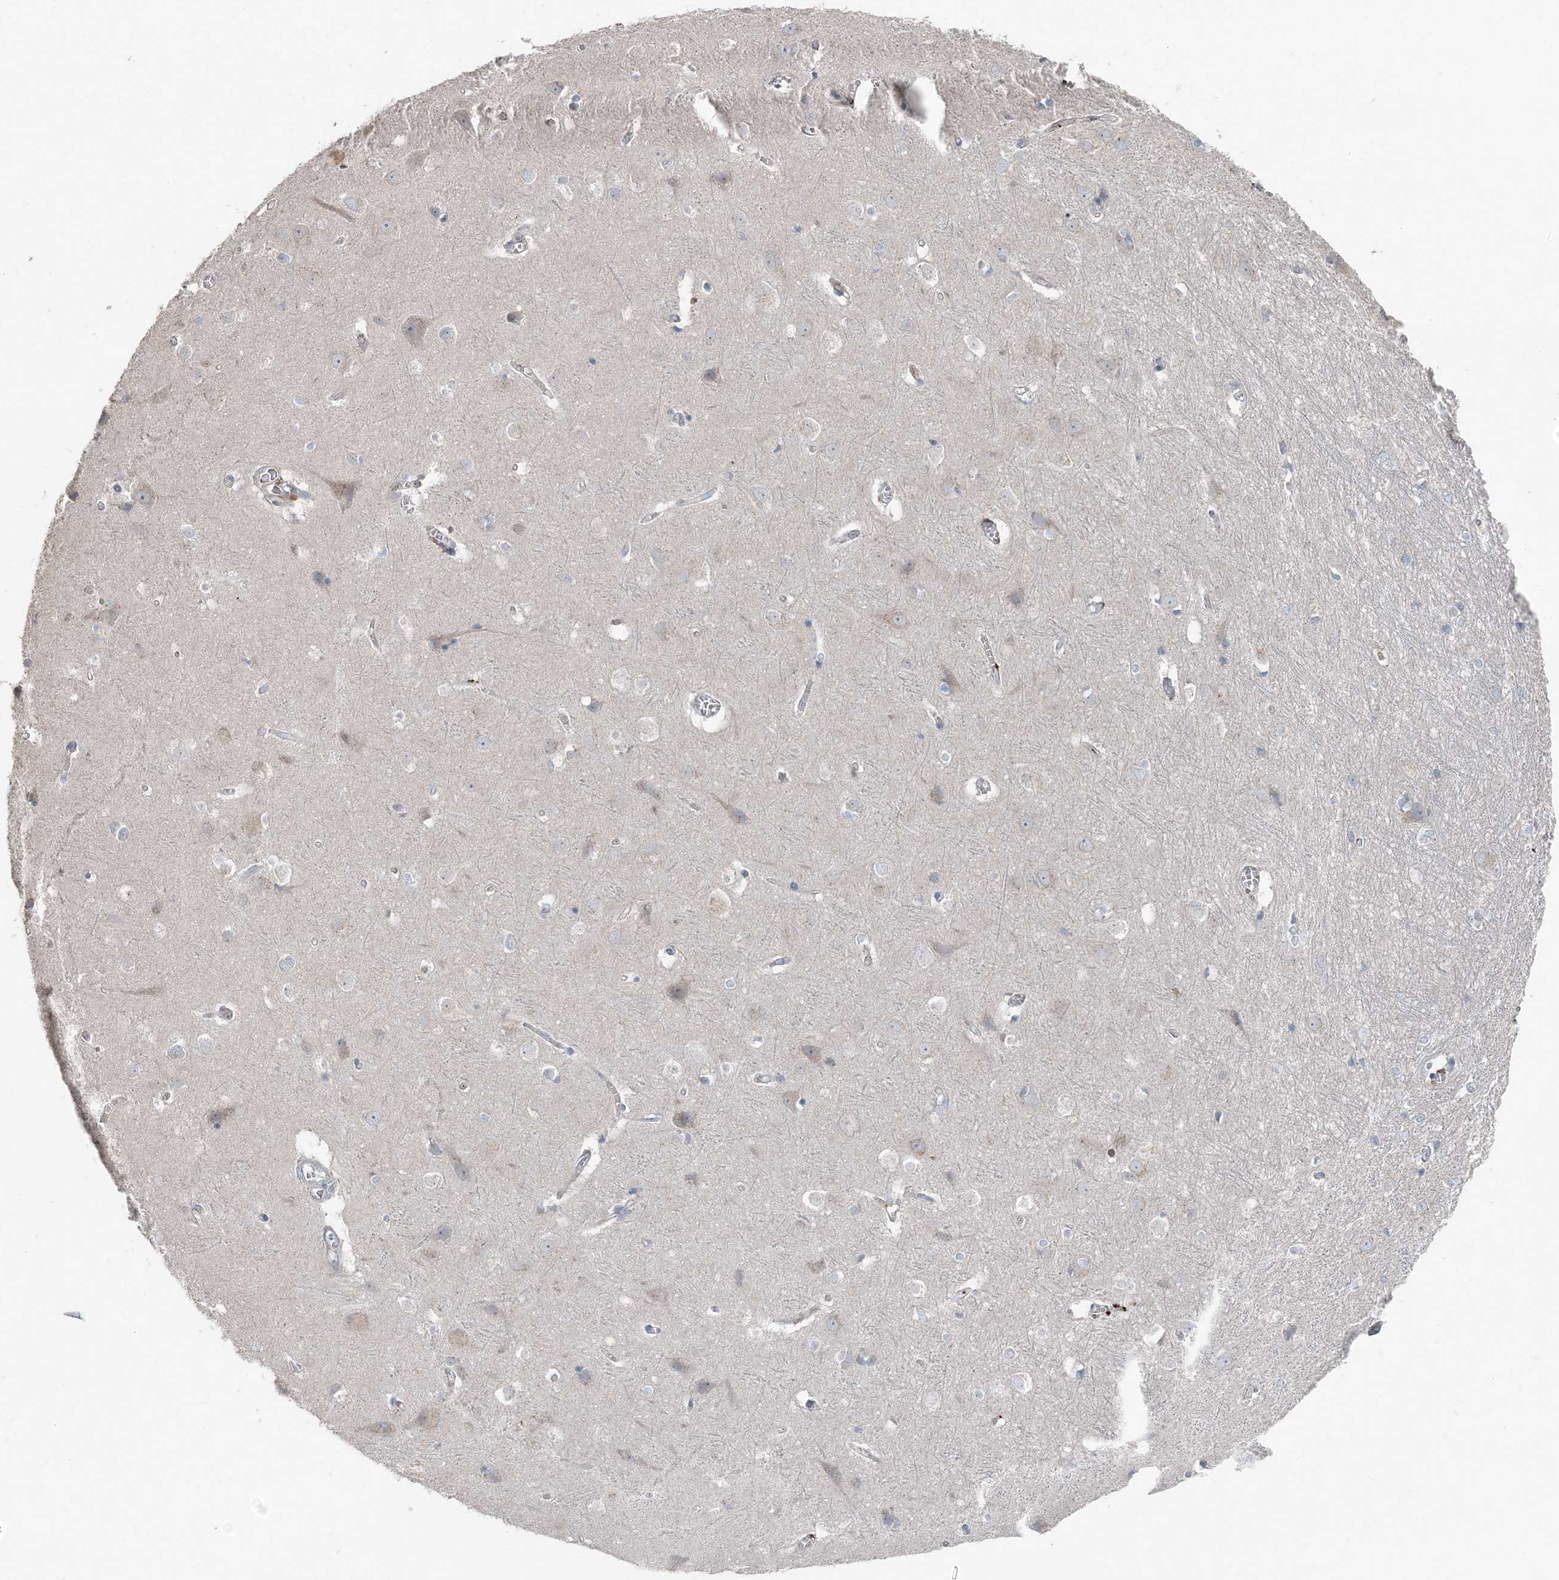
{"staining": {"intensity": "negative", "quantity": "none", "location": "none"}, "tissue": "cerebral cortex", "cell_type": "Endothelial cells", "image_type": "normal", "snomed": [{"axis": "morphology", "description": "Normal tissue, NOS"}, {"axis": "topography", "description": "Cerebral cortex"}], "caption": "An immunohistochemistry image of benign cerebral cortex is shown. There is no staining in endothelial cells of cerebral cortex. (DAB (3,3'-diaminobenzidine) IHC visualized using brightfield microscopy, high magnification).", "gene": "KY", "patient": {"sex": "male", "age": 54}}